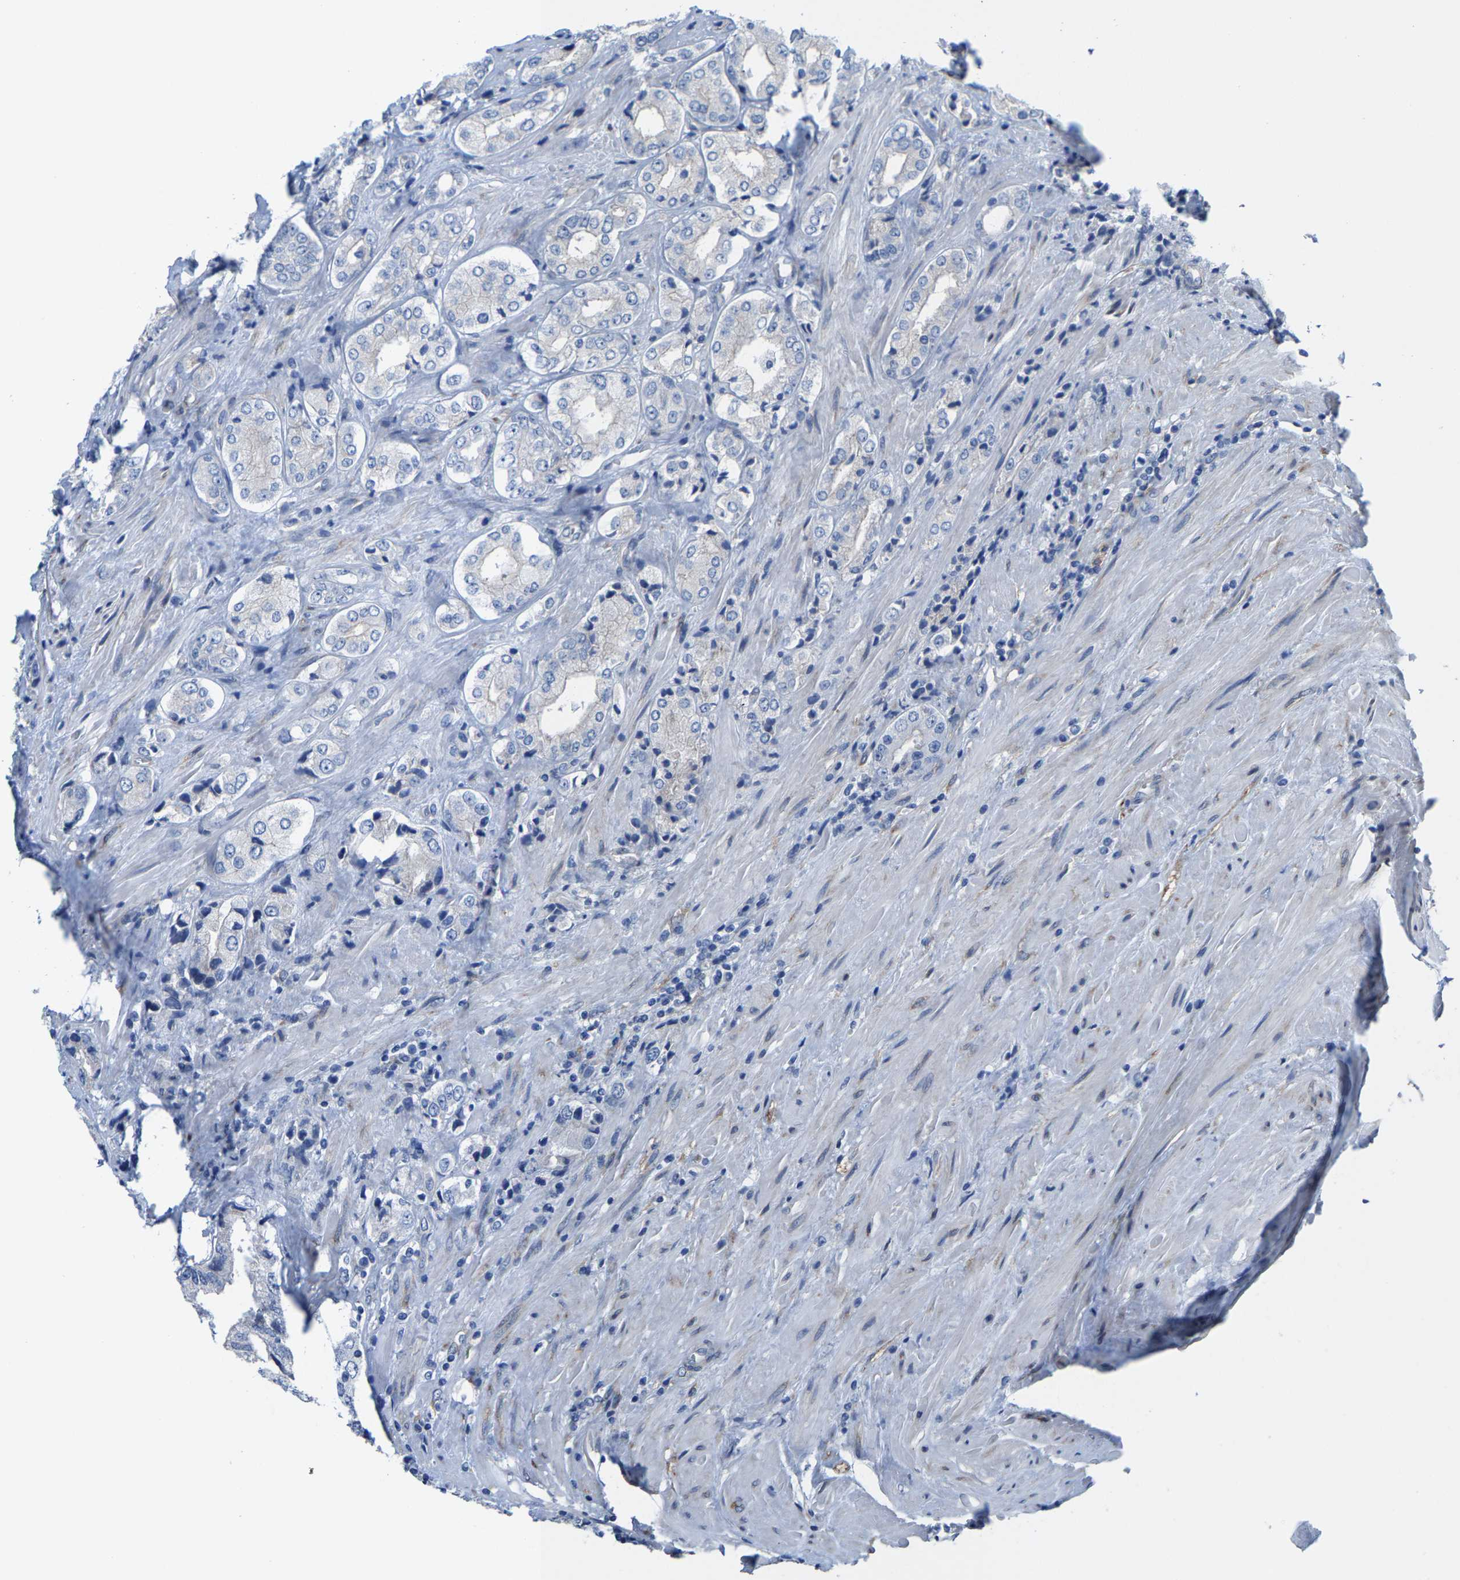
{"staining": {"intensity": "negative", "quantity": "none", "location": "none"}, "tissue": "prostate cancer", "cell_type": "Tumor cells", "image_type": "cancer", "snomed": [{"axis": "morphology", "description": "Adenocarcinoma, High grade"}, {"axis": "topography", "description": "Prostate"}], "caption": "Tumor cells are negative for brown protein staining in prostate cancer (high-grade adenocarcinoma).", "gene": "DSCAM", "patient": {"sex": "male", "age": 61}}